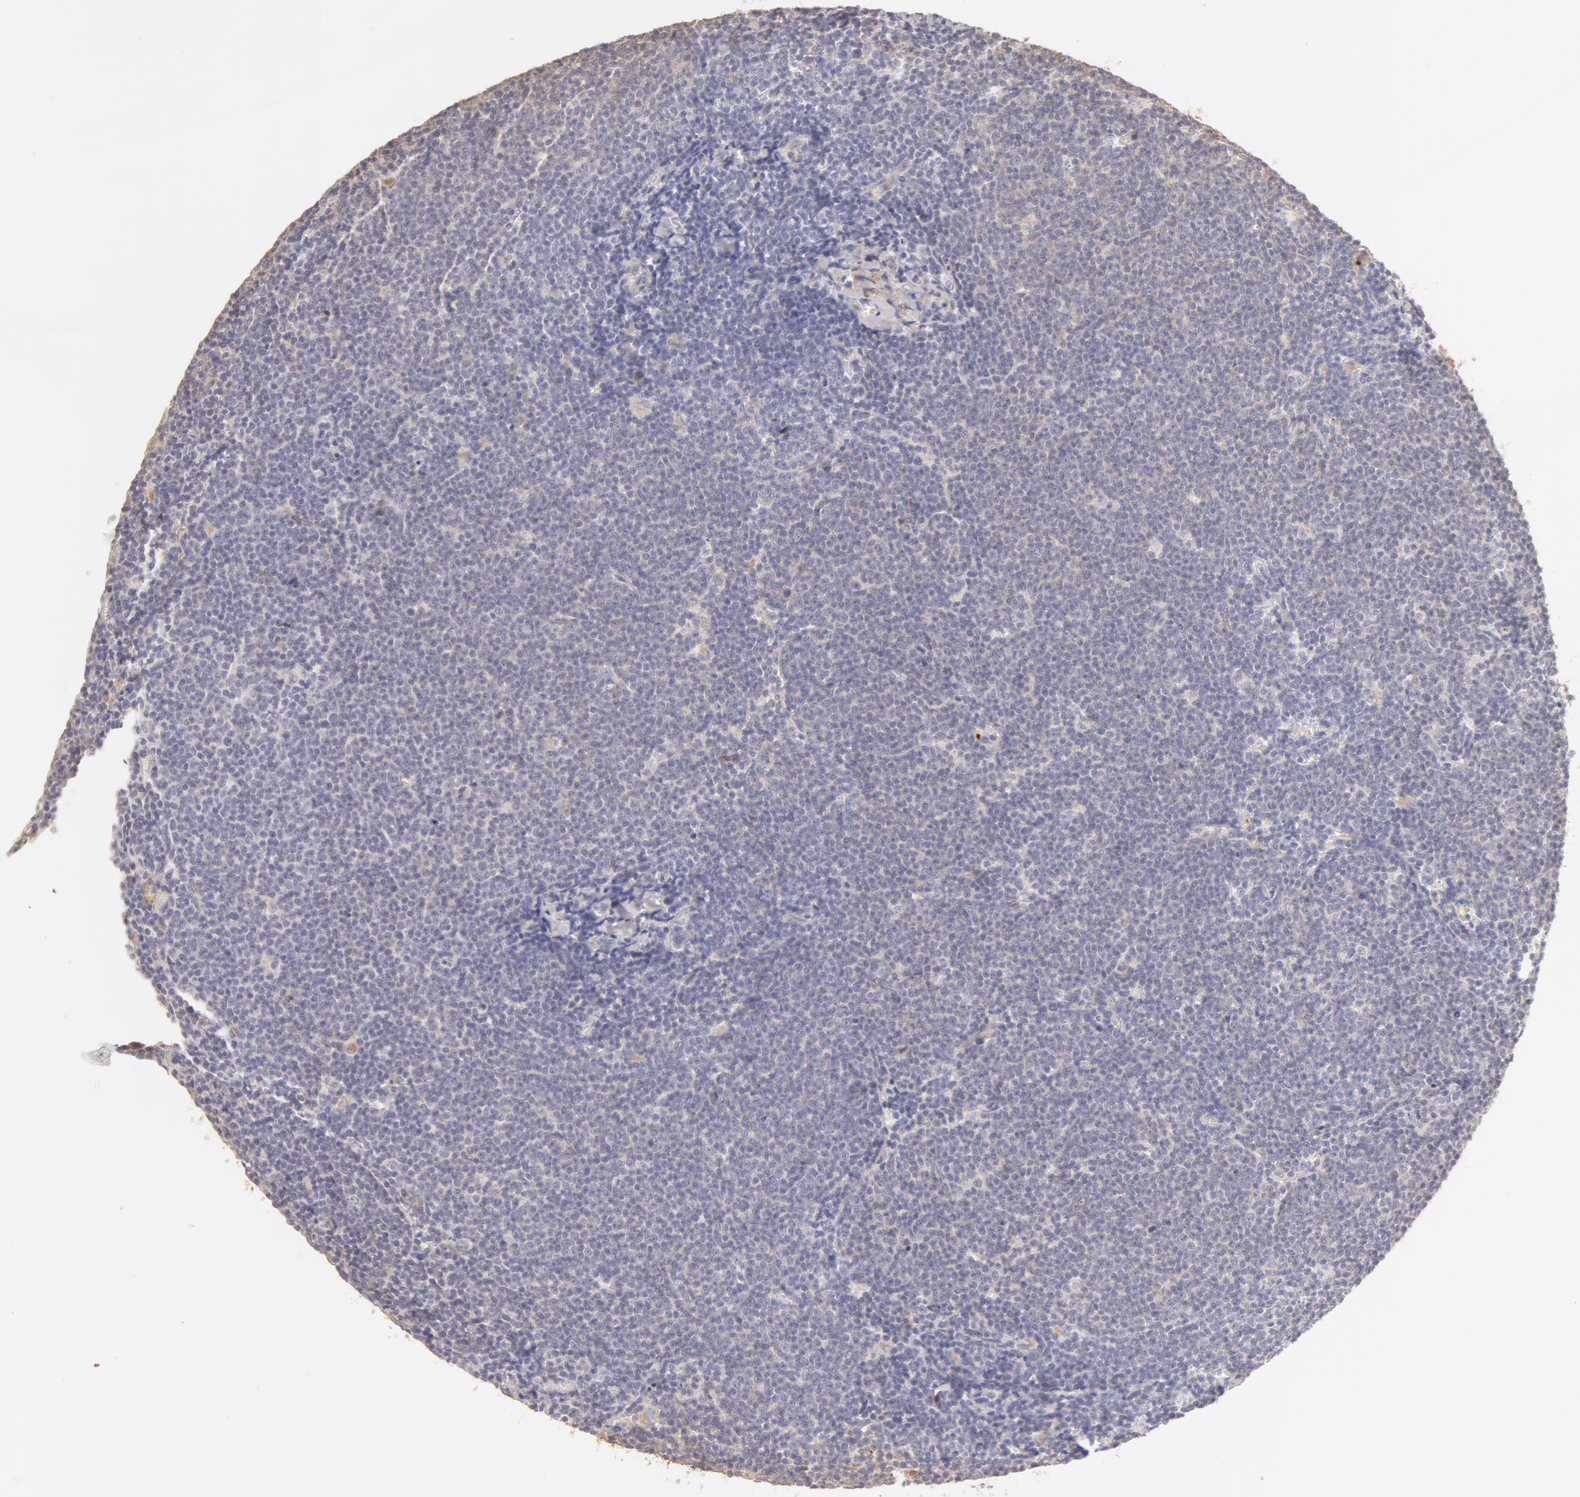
{"staining": {"intensity": "negative", "quantity": "none", "location": "none"}, "tissue": "lymphoma", "cell_type": "Tumor cells", "image_type": "cancer", "snomed": [{"axis": "morphology", "description": "Malignant lymphoma, non-Hodgkin's type, Low grade"}, {"axis": "topography", "description": "Lymph node"}], "caption": "Histopathology image shows no protein staining in tumor cells of lymphoma tissue. Nuclei are stained in blue.", "gene": "TF", "patient": {"sex": "male", "age": 65}}